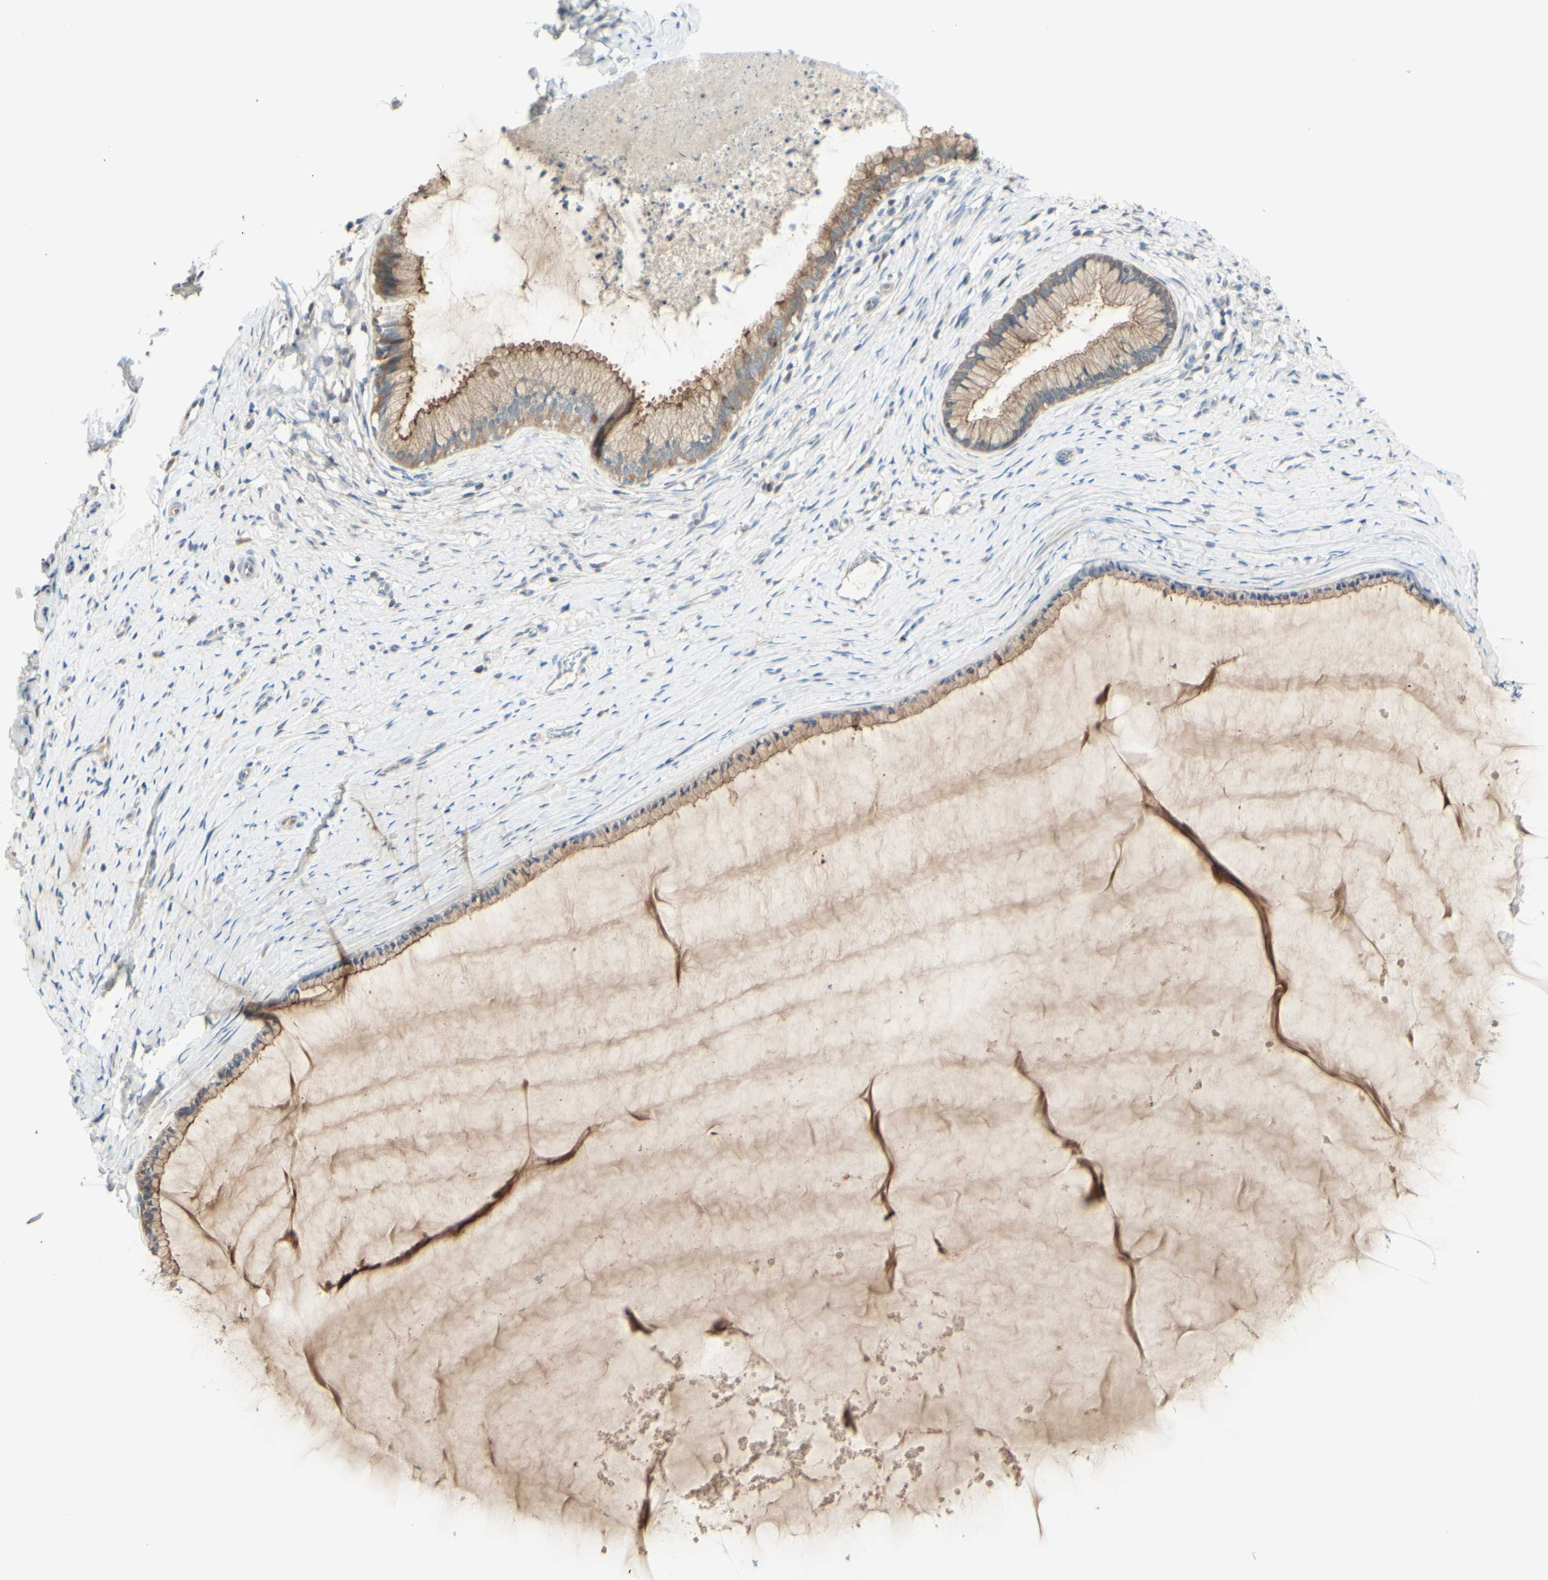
{"staining": {"intensity": "moderate", "quantity": ">75%", "location": "cytoplasmic/membranous"}, "tissue": "cervix", "cell_type": "Glandular cells", "image_type": "normal", "snomed": [{"axis": "morphology", "description": "Normal tissue, NOS"}, {"axis": "topography", "description": "Cervix"}], "caption": "Protein staining of benign cervix shows moderate cytoplasmic/membranous expression in about >75% of glandular cells. (Stains: DAB in brown, nuclei in blue, Microscopy: brightfield microscopy at high magnification).", "gene": "MTM1", "patient": {"sex": "female", "age": 39}}